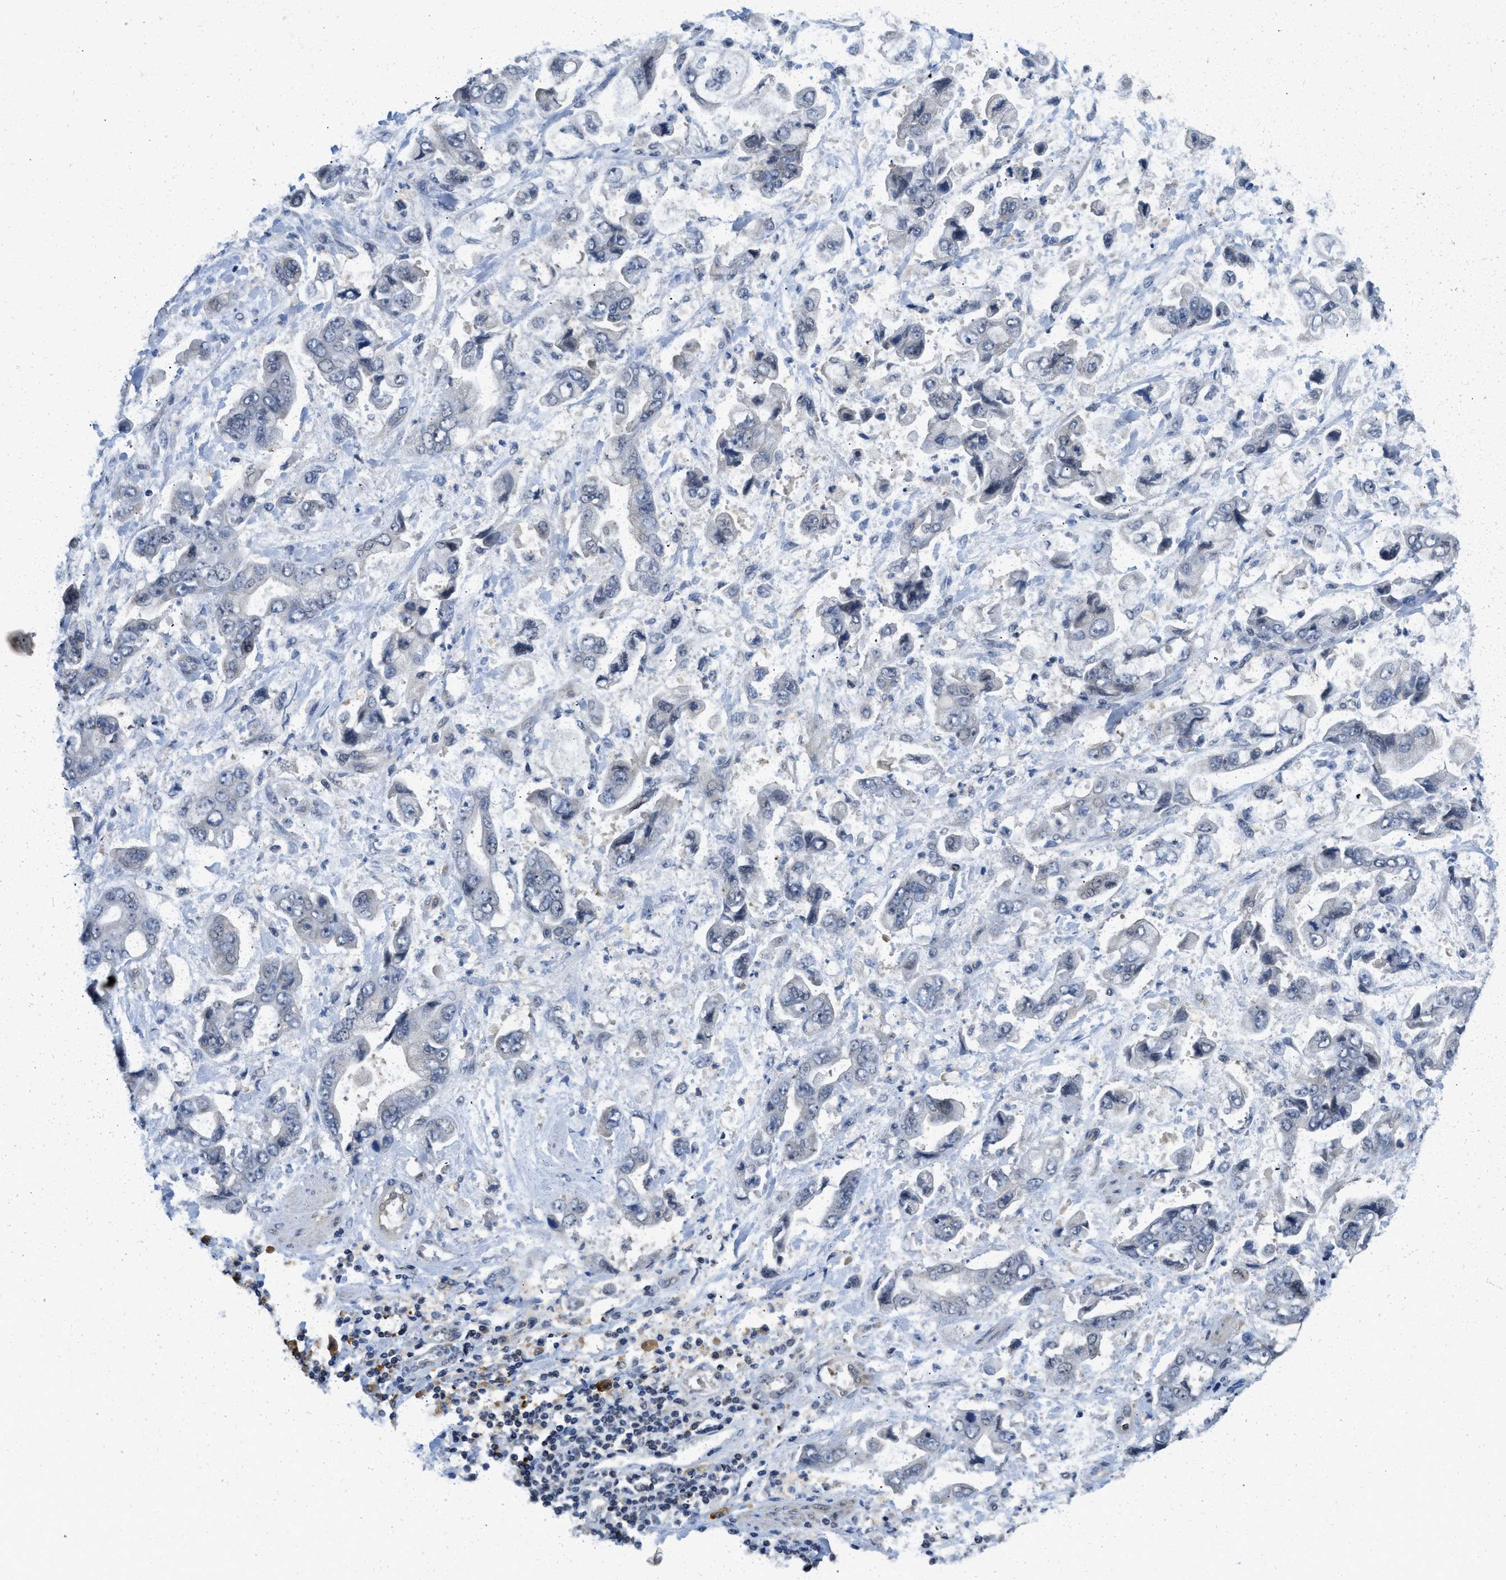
{"staining": {"intensity": "negative", "quantity": "none", "location": "none"}, "tissue": "stomach cancer", "cell_type": "Tumor cells", "image_type": "cancer", "snomed": [{"axis": "morphology", "description": "Normal tissue, NOS"}, {"axis": "morphology", "description": "Adenocarcinoma, NOS"}, {"axis": "topography", "description": "Stomach"}], "caption": "Immunohistochemical staining of human stomach cancer shows no significant positivity in tumor cells.", "gene": "TES", "patient": {"sex": "male", "age": 62}}